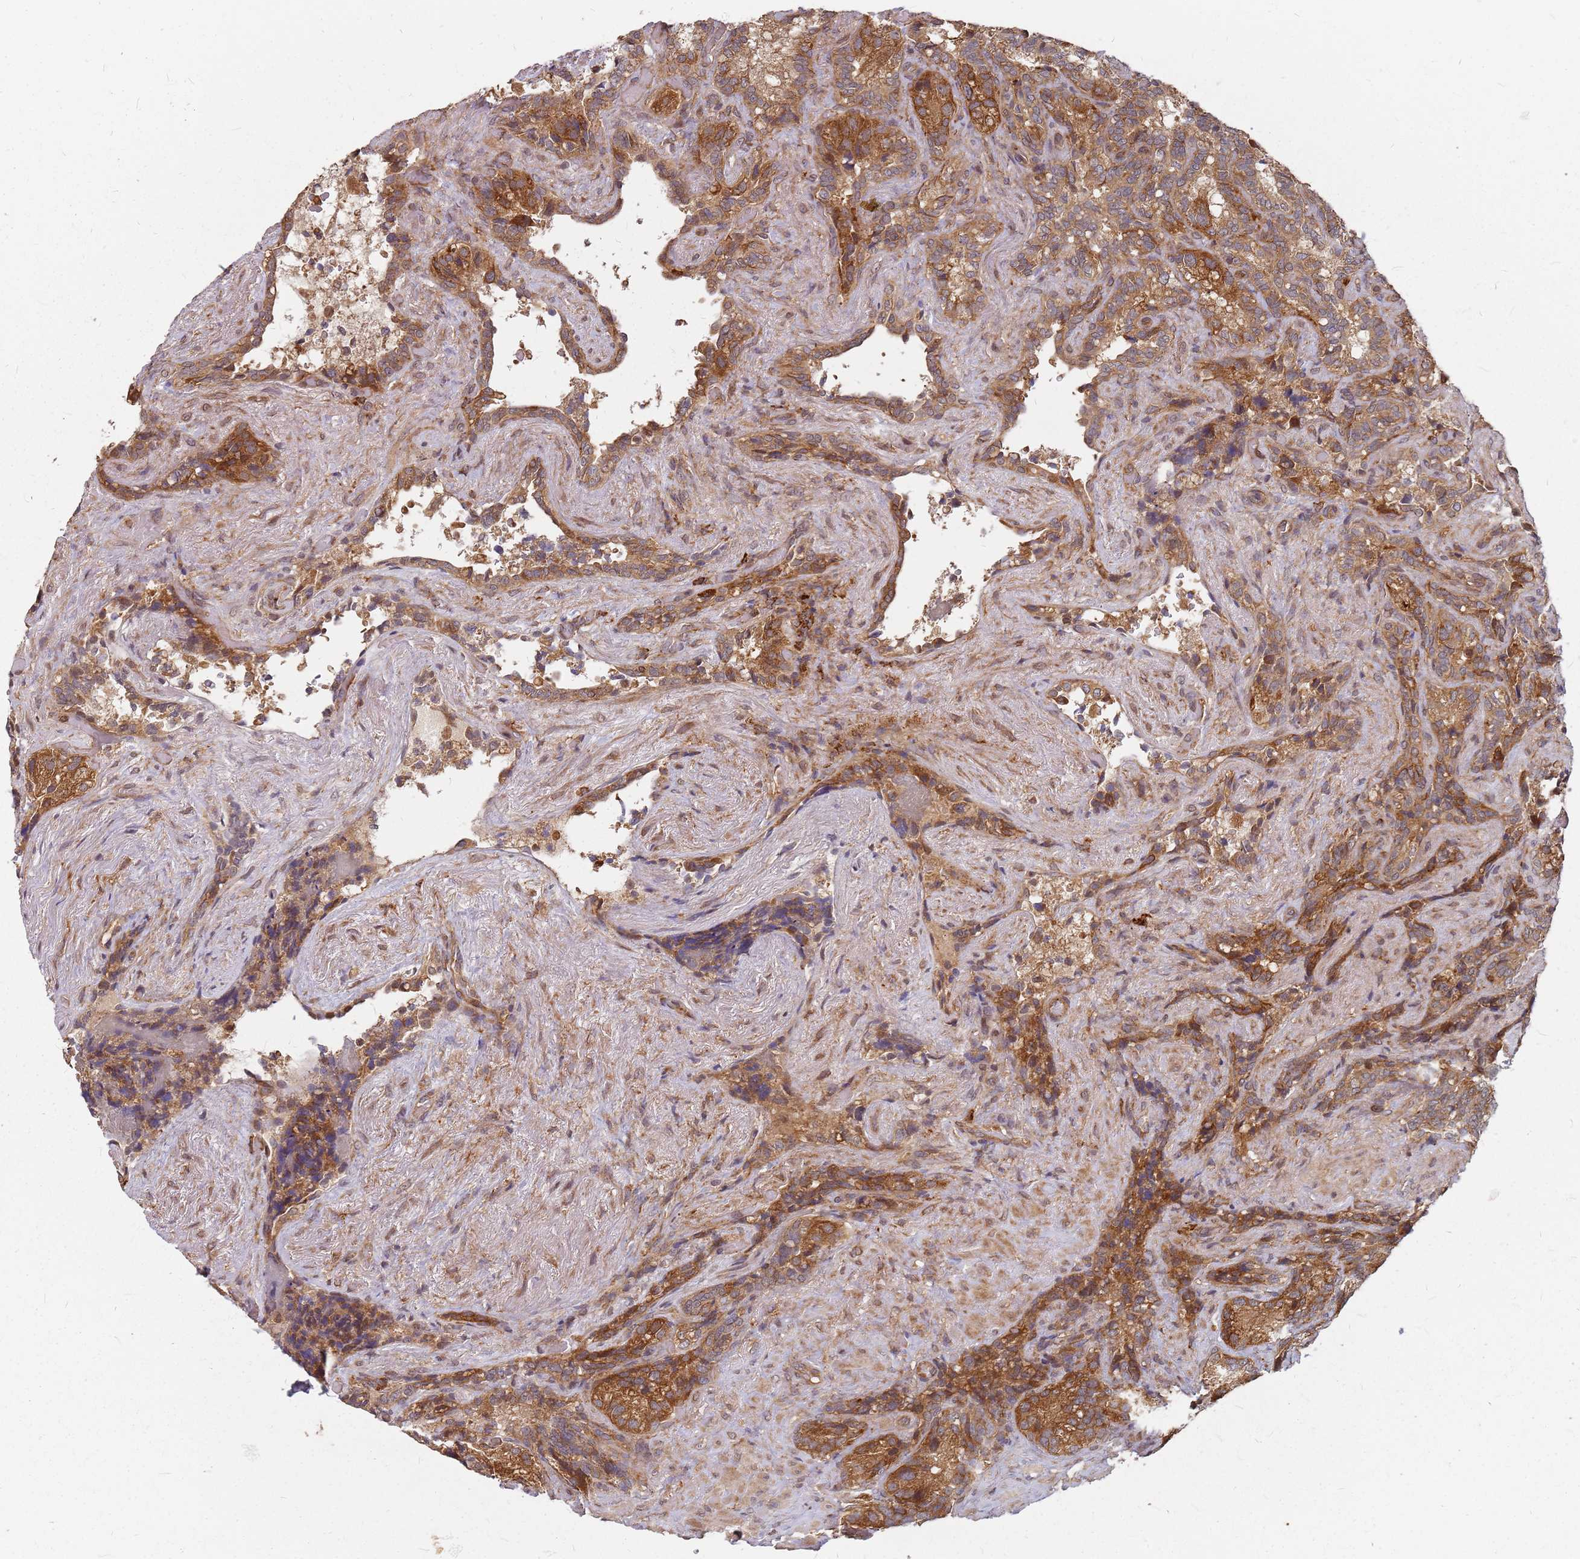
{"staining": {"intensity": "moderate", "quantity": ">75%", "location": "cytoplasmic/membranous"}, "tissue": "seminal vesicle", "cell_type": "Glandular cells", "image_type": "normal", "snomed": [{"axis": "morphology", "description": "Normal tissue, NOS"}, {"axis": "topography", "description": "Seminal veicle"}], "caption": "This micrograph reveals immunohistochemistry staining of benign seminal vesicle, with medium moderate cytoplasmic/membranous positivity in about >75% of glandular cells.", "gene": "TRABD", "patient": {"sex": "male", "age": 62}}